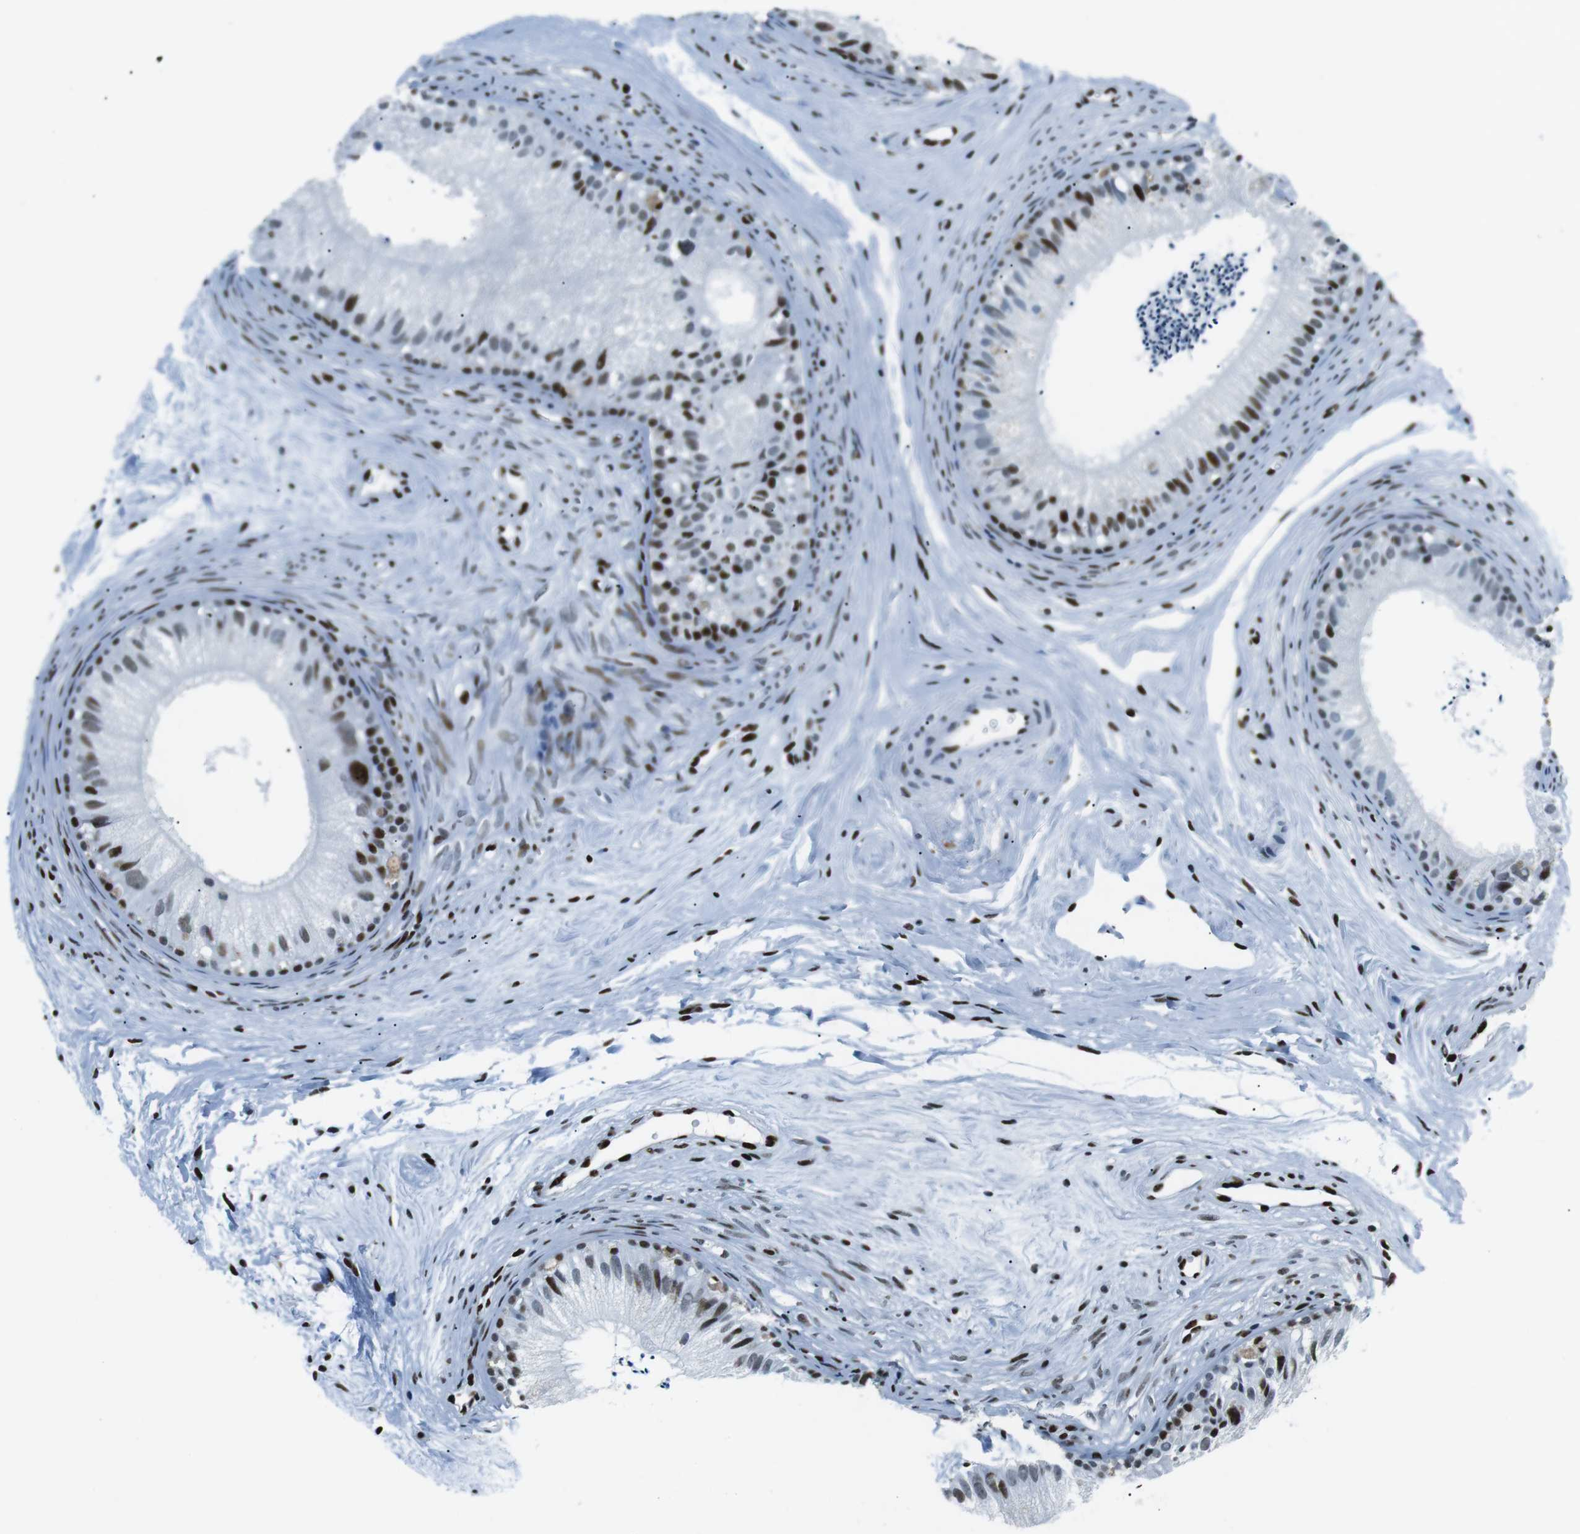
{"staining": {"intensity": "strong", "quantity": "<25%", "location": "nuclear"}, "tissue": "epididymis", "cell_type": "Glandular cells", "image_type": "normal", "snomed": [{"axis": "morphology", "description": "Normal tissue, NOS"}, {"axis": "topography", "description": "Epididymis"}], "caption": "Immunohistochemistry (IHC) staining of normal epididymis, which exhibits medium levels of strong nuclear staining in approximately <25% of glandular cells indicating strong nuclear protein positivity. The staining was performed using DAB (3,3'-diaminobenzidine) (brown) for protein detection and nuclei were counterstained in hematoxylin (blue).", "gene": "PML", "patient": {"sex": "male", "age": 56}}